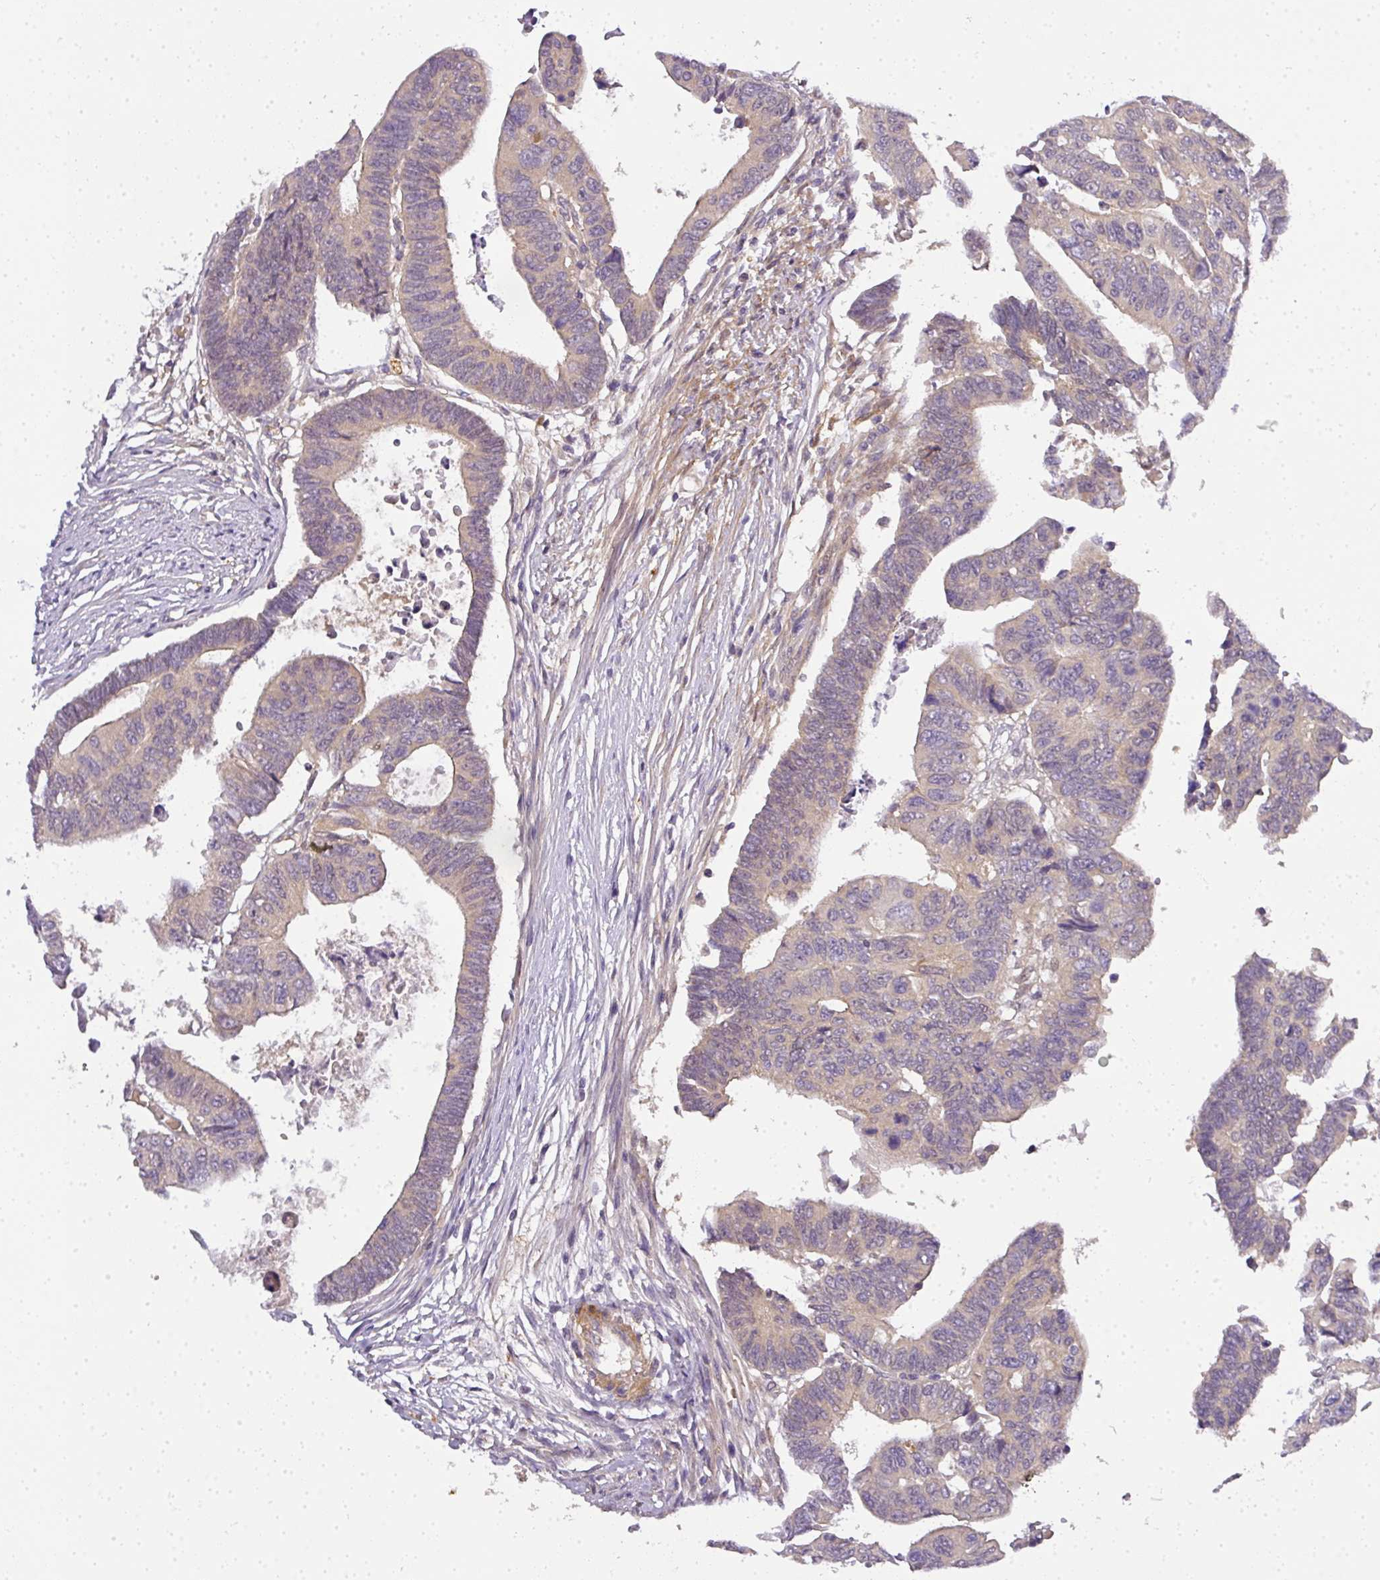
{"staining": {"intensity": "weak", "quantity": "<25%", "location": "cytoplasmic/membranous"}, "tissue": "colorectal cancer", "cell_type": "Tumor cells", "image_type": "cancer", "snomed": [{"axis": "morphology", "description": "Adenocarcinoma, NOS"}, {"axis": "topography", "description": "Rectum"}], "caption": "Immunohistochemistry histopathology image of neoplastic tissue: human adenocarcinoma (colorectal) stained with DAB (3,3'-diaminobenzidine) shows no significant protein positivity in tumor cells.", "gene": "ADH5", "patient": {"sex": "female", "age": 65}}